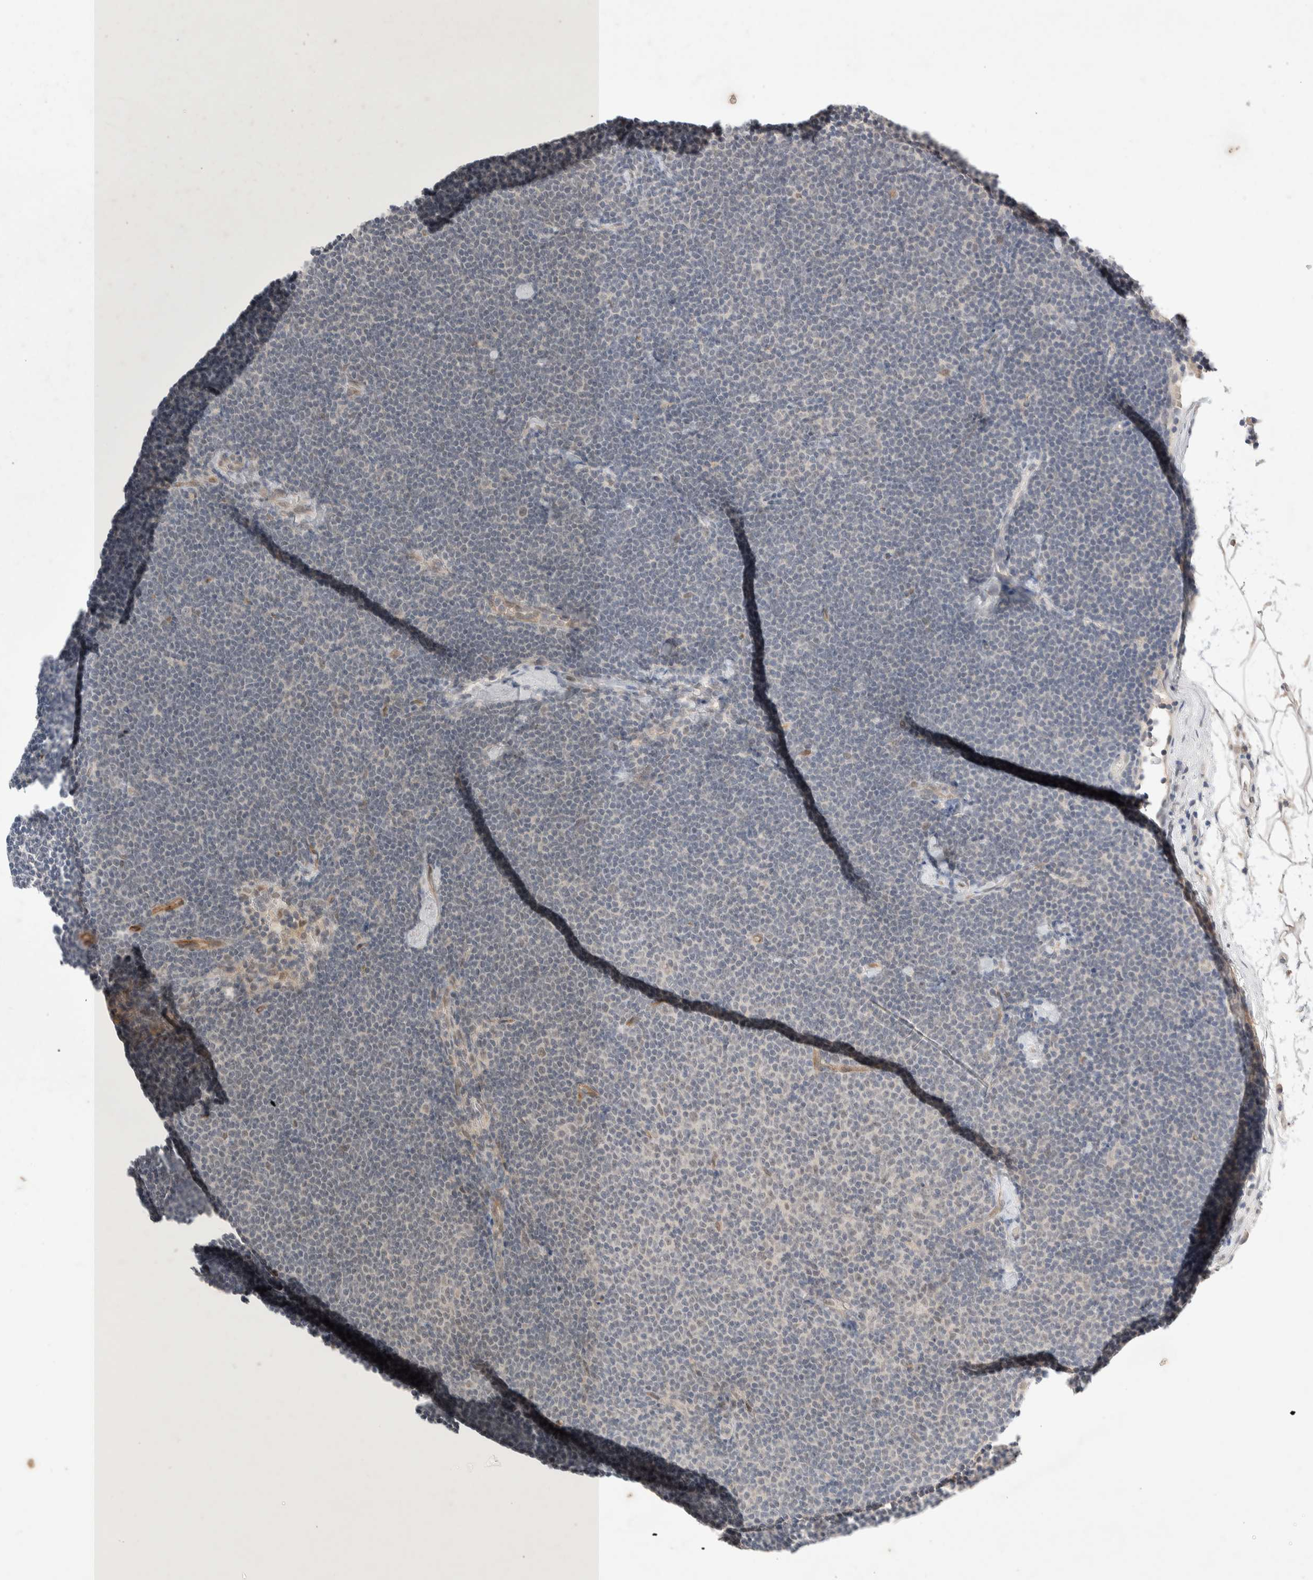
{"staining": {"intensity": "negative", "quantity": "none", "location": "none"}, "tissue": "lymphoma", "cell_type": "Tumor cells", "image_type": "cancer", "snomed": [{"axis": "morphology", "description": "Malignant lymphoma, non-Hodgkin's type, Low grade"}, {"axis": "topography", "description": "Lymph node"}], "caption": "The micrograph reveals no significant expression in tumor cells of lymphoma.", "gene": "ZNF704", "patient": {"sex": "female", "age": 53}}